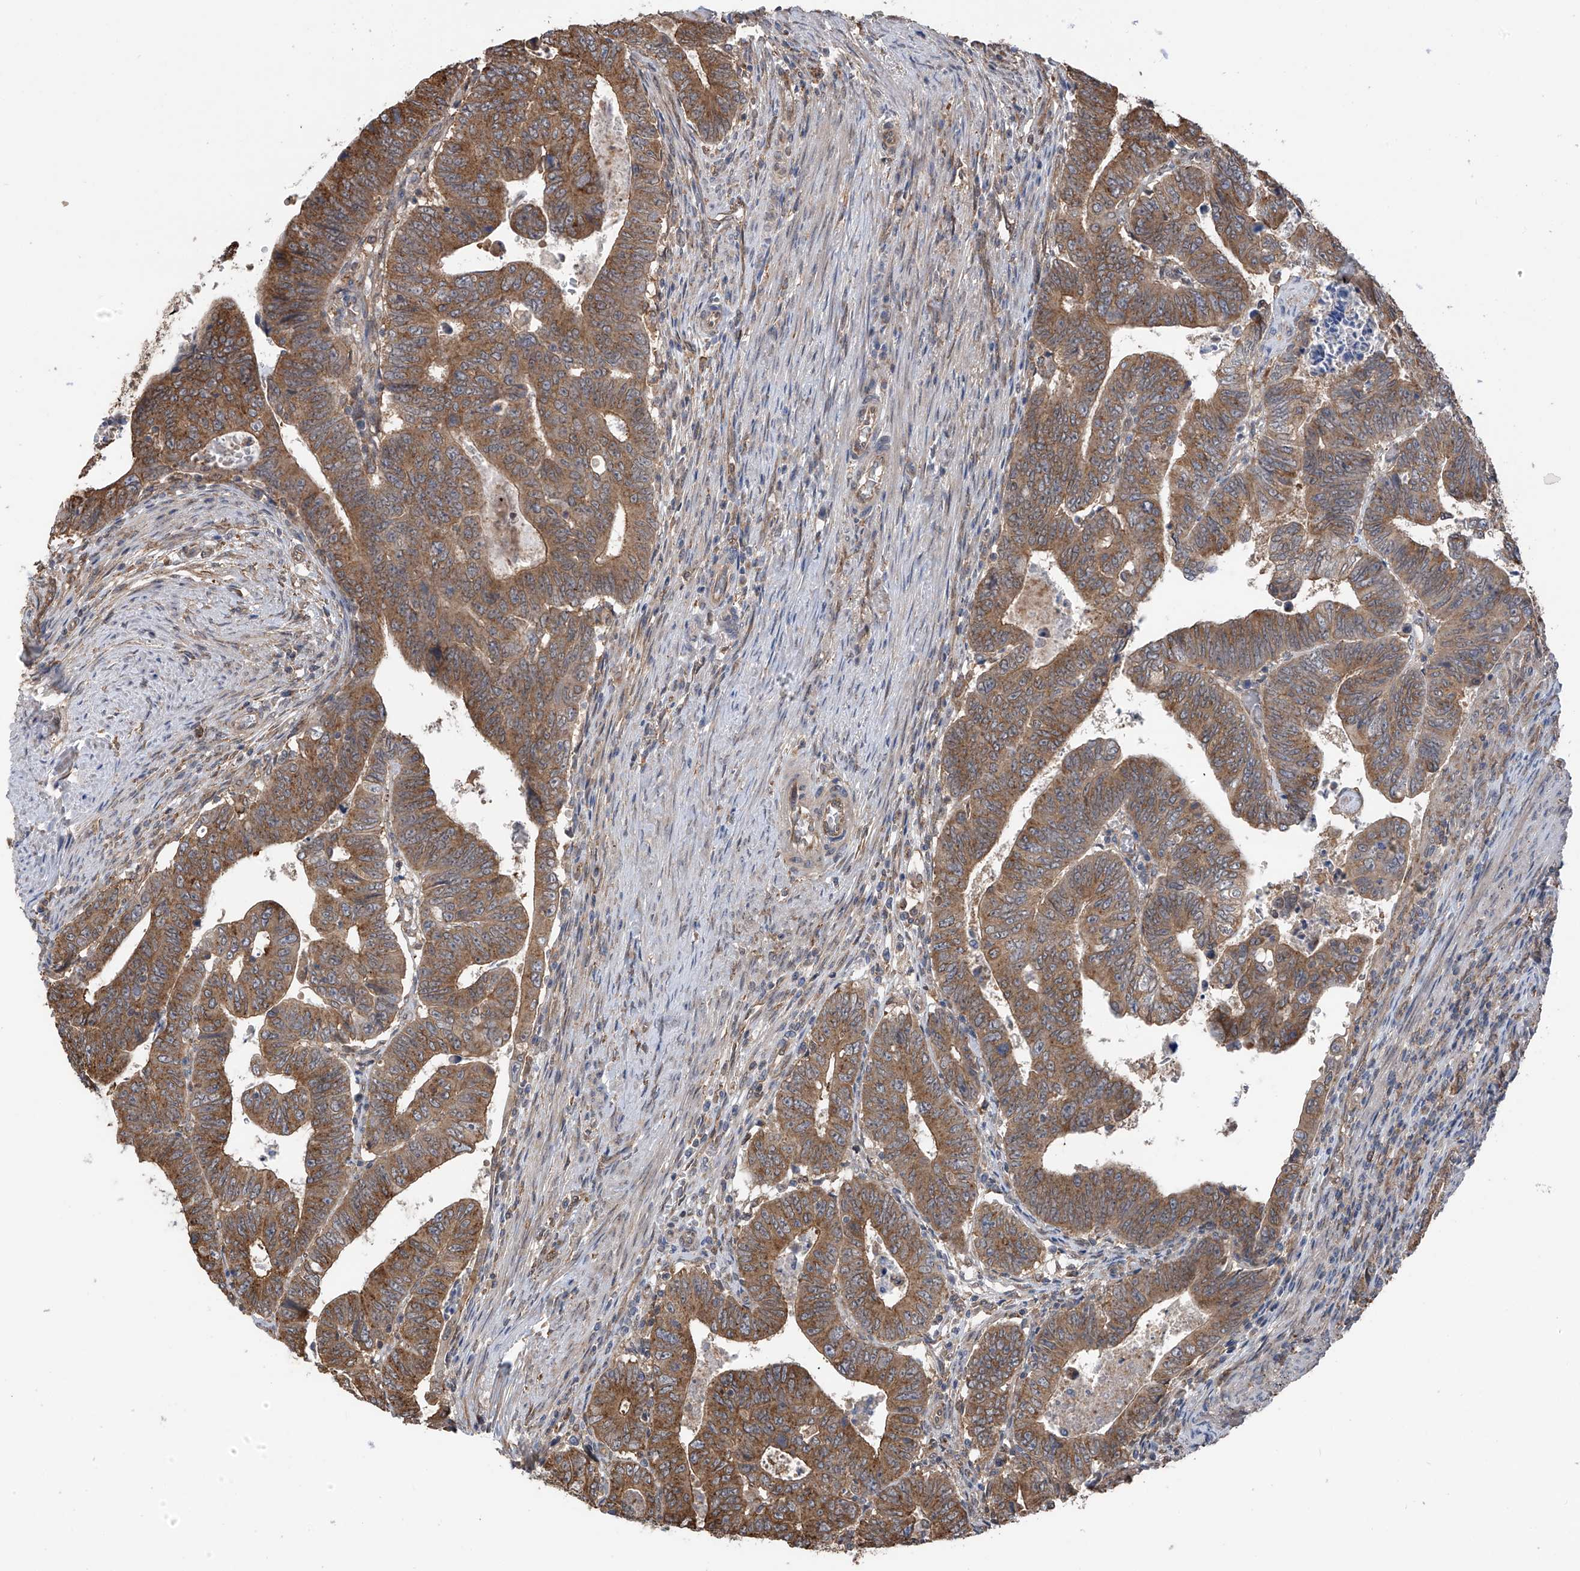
{"staining": {"intensity": "moderate", "quantity": ">75%", "location": "cytoplasmic/membranous"}, "tissue": "colorectal cancer", "cell_type": "Tumor cells", "image_type": "cancer", "snomed": [{"axis": "morphology", "description": "Normal tissue, NOS"}, {"axis": "morphology", "description": "Adenocarcinoma, NOS"}, {"axis": "topography", "description": "Rectum"}], "caption": "A medium amount of moderate cytoplasmic/membranous staining is appreciated in approximately >75% of tumor cells in adenocarcinoma (colorectal) tissue.", "gene": "ZNF189", "patient": {"sex": "female", "age": 65}}